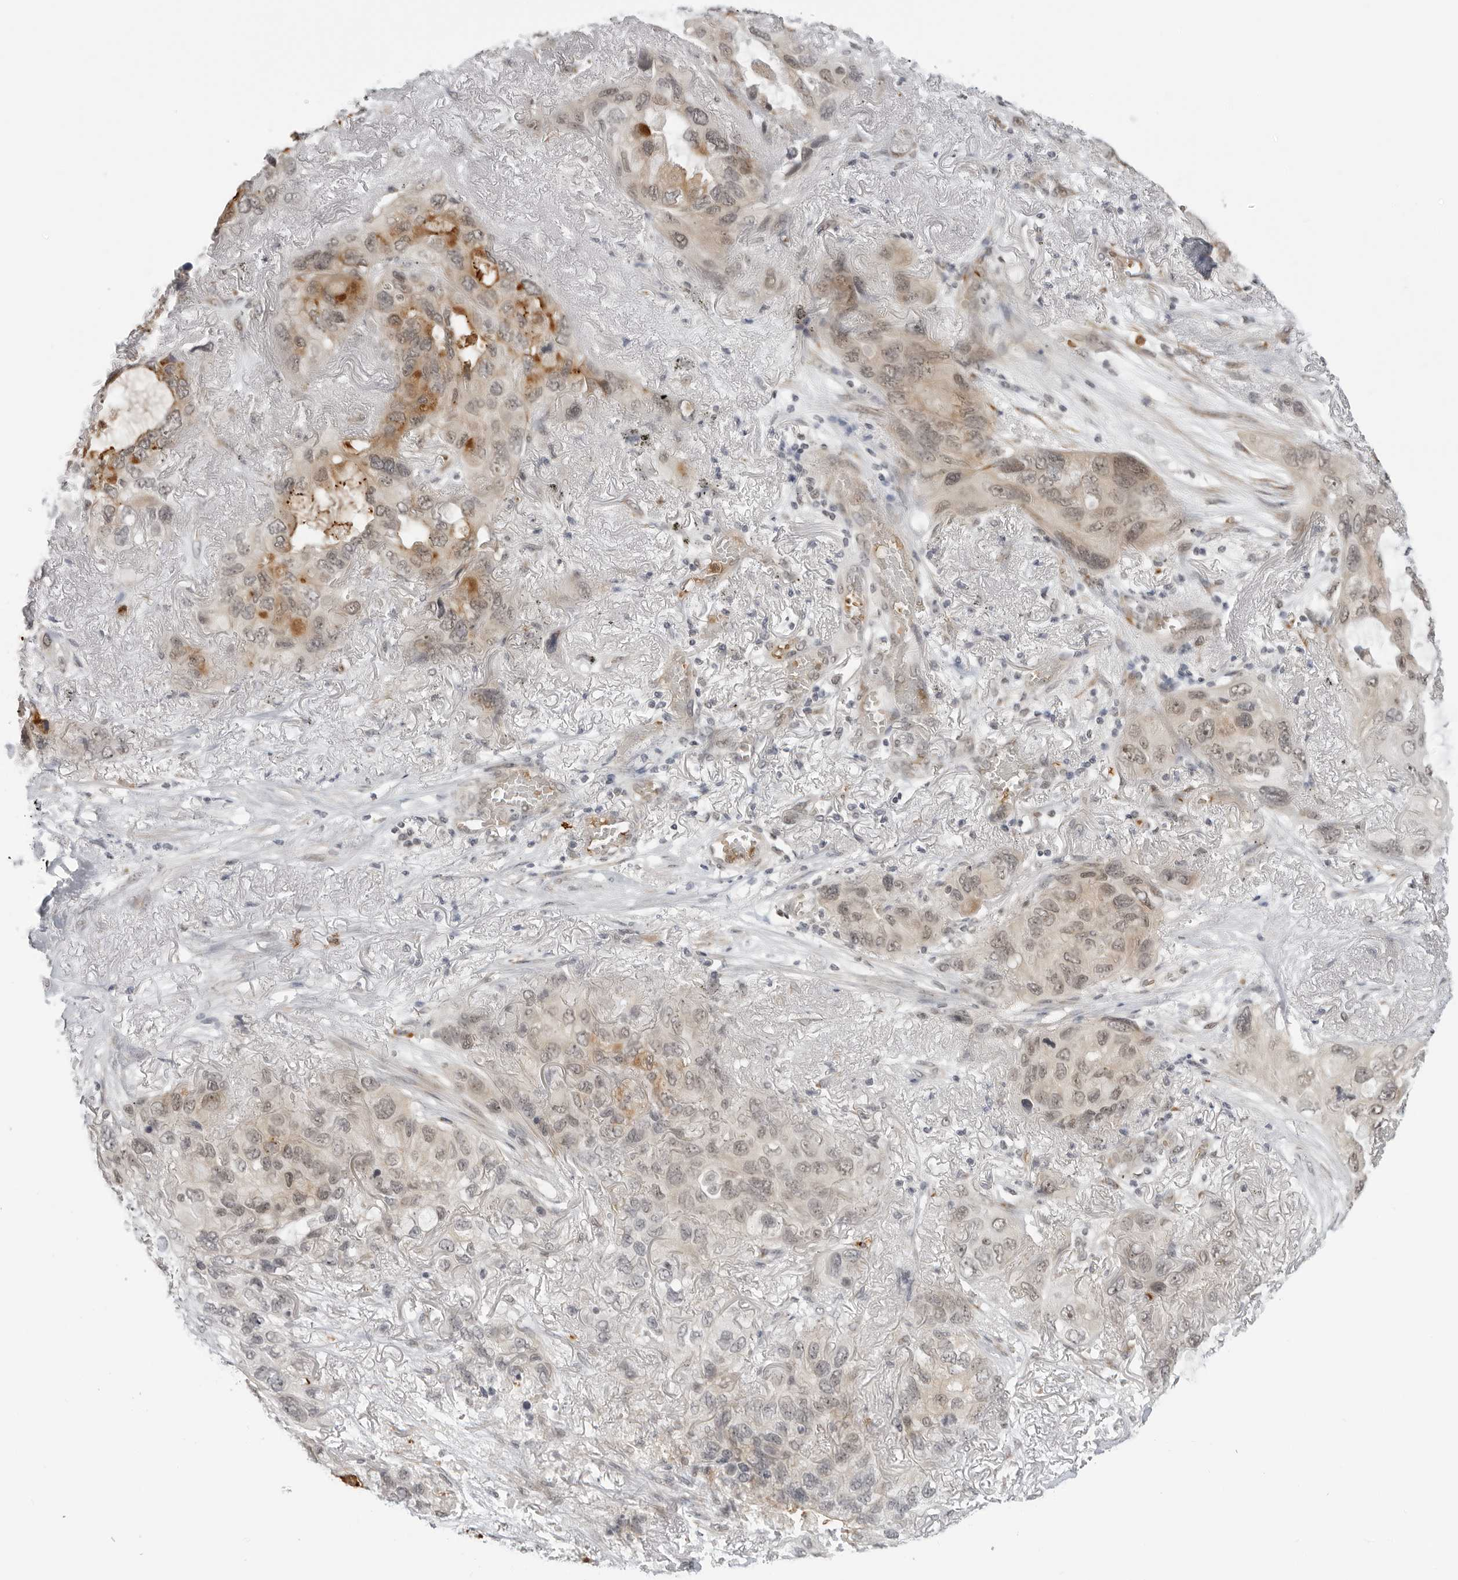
{"staining": {"intensity": "moderate", "quantity": "<25%", "location": "cytoplasmic/membranous,nuclear"}, "tissue": "lung cancer", "cell_type": "Tumor cells", "image_type": "cancer", "snomed": [{"axis": "morphology", "description": "Squamous cell carcinoma, NOS"}, {"axis": "topography", "description": "Lung"}], "caption": "Protein staining of lung cancer (squamous cell carcinoma) tissue shows moderate cytoplasmic/membranous and nuclear staining in about <25% of tumor cells.", "gene": "SUGCT", "patient": {"sex": "female", "age": 73}}